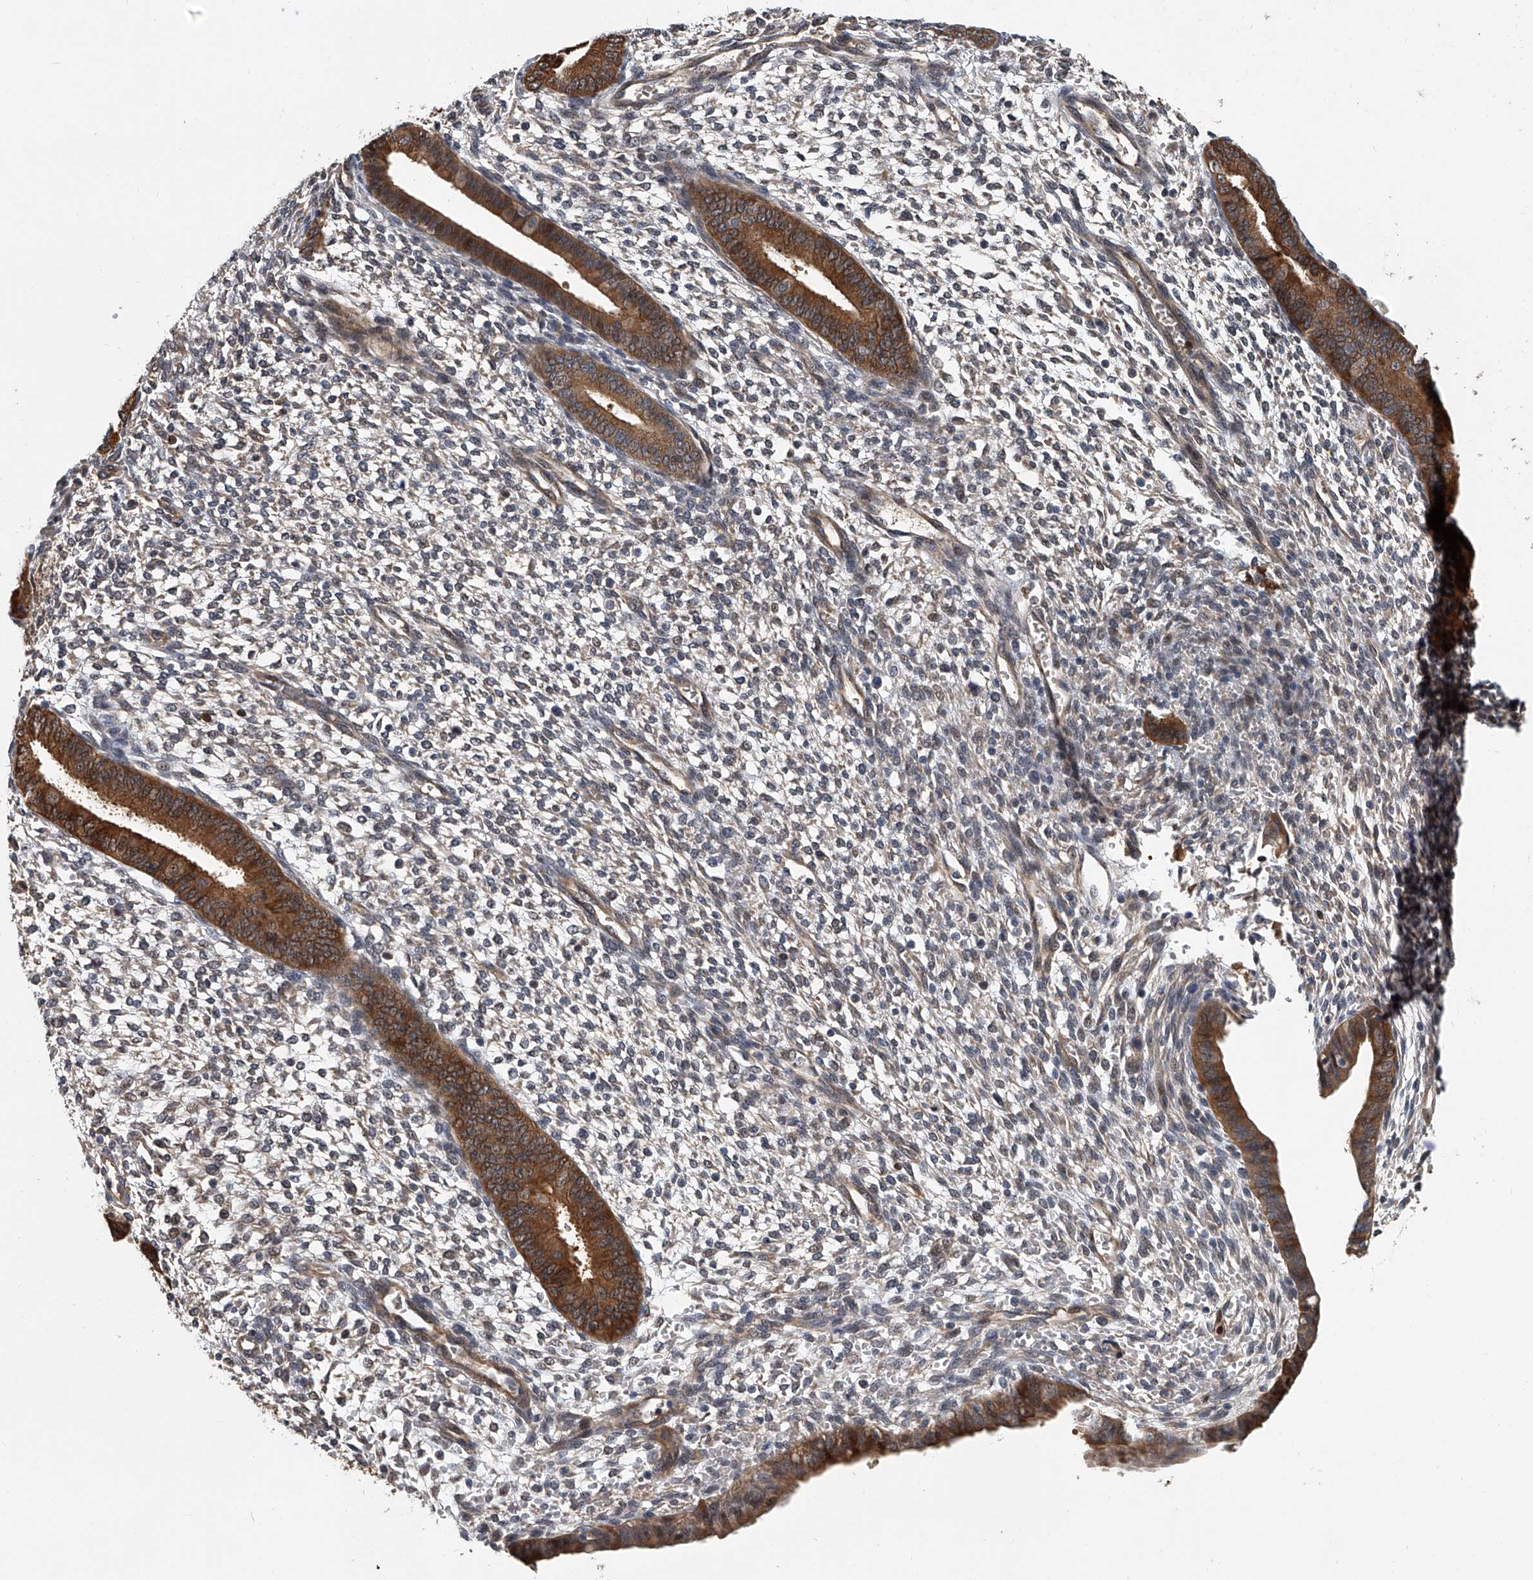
{"staining": {"intensity": "weak", "quantity": "25%-75%", "location": "cytoplasmic/membranous"}, "tissue": "endometrium", "cell_type": "Cells in endometrial stroma", "image_type": "normal", "snomed": [{"axis": "morphology", "description": "Normal tissue, NOS"}, {"axis": "topography", "description": "Endometrium"}], "caption": "High-magnification brightfield microscopy of benign endometrium stained with DAB (3,3'-diaminobenzidine) (brown) and counterstained with hematoxylin (blue). cells in endometrial stroma exhibit weak cytoplasmic/membranous expression is identified in approximately25%-75% of cells. The protein of interest is stained brown, and the nuclei are stained in blue (DAB IHC with brightfield microscopy, high magnification).", "gene": "CD200", "patient": {"sex": "female", "age": 46}}